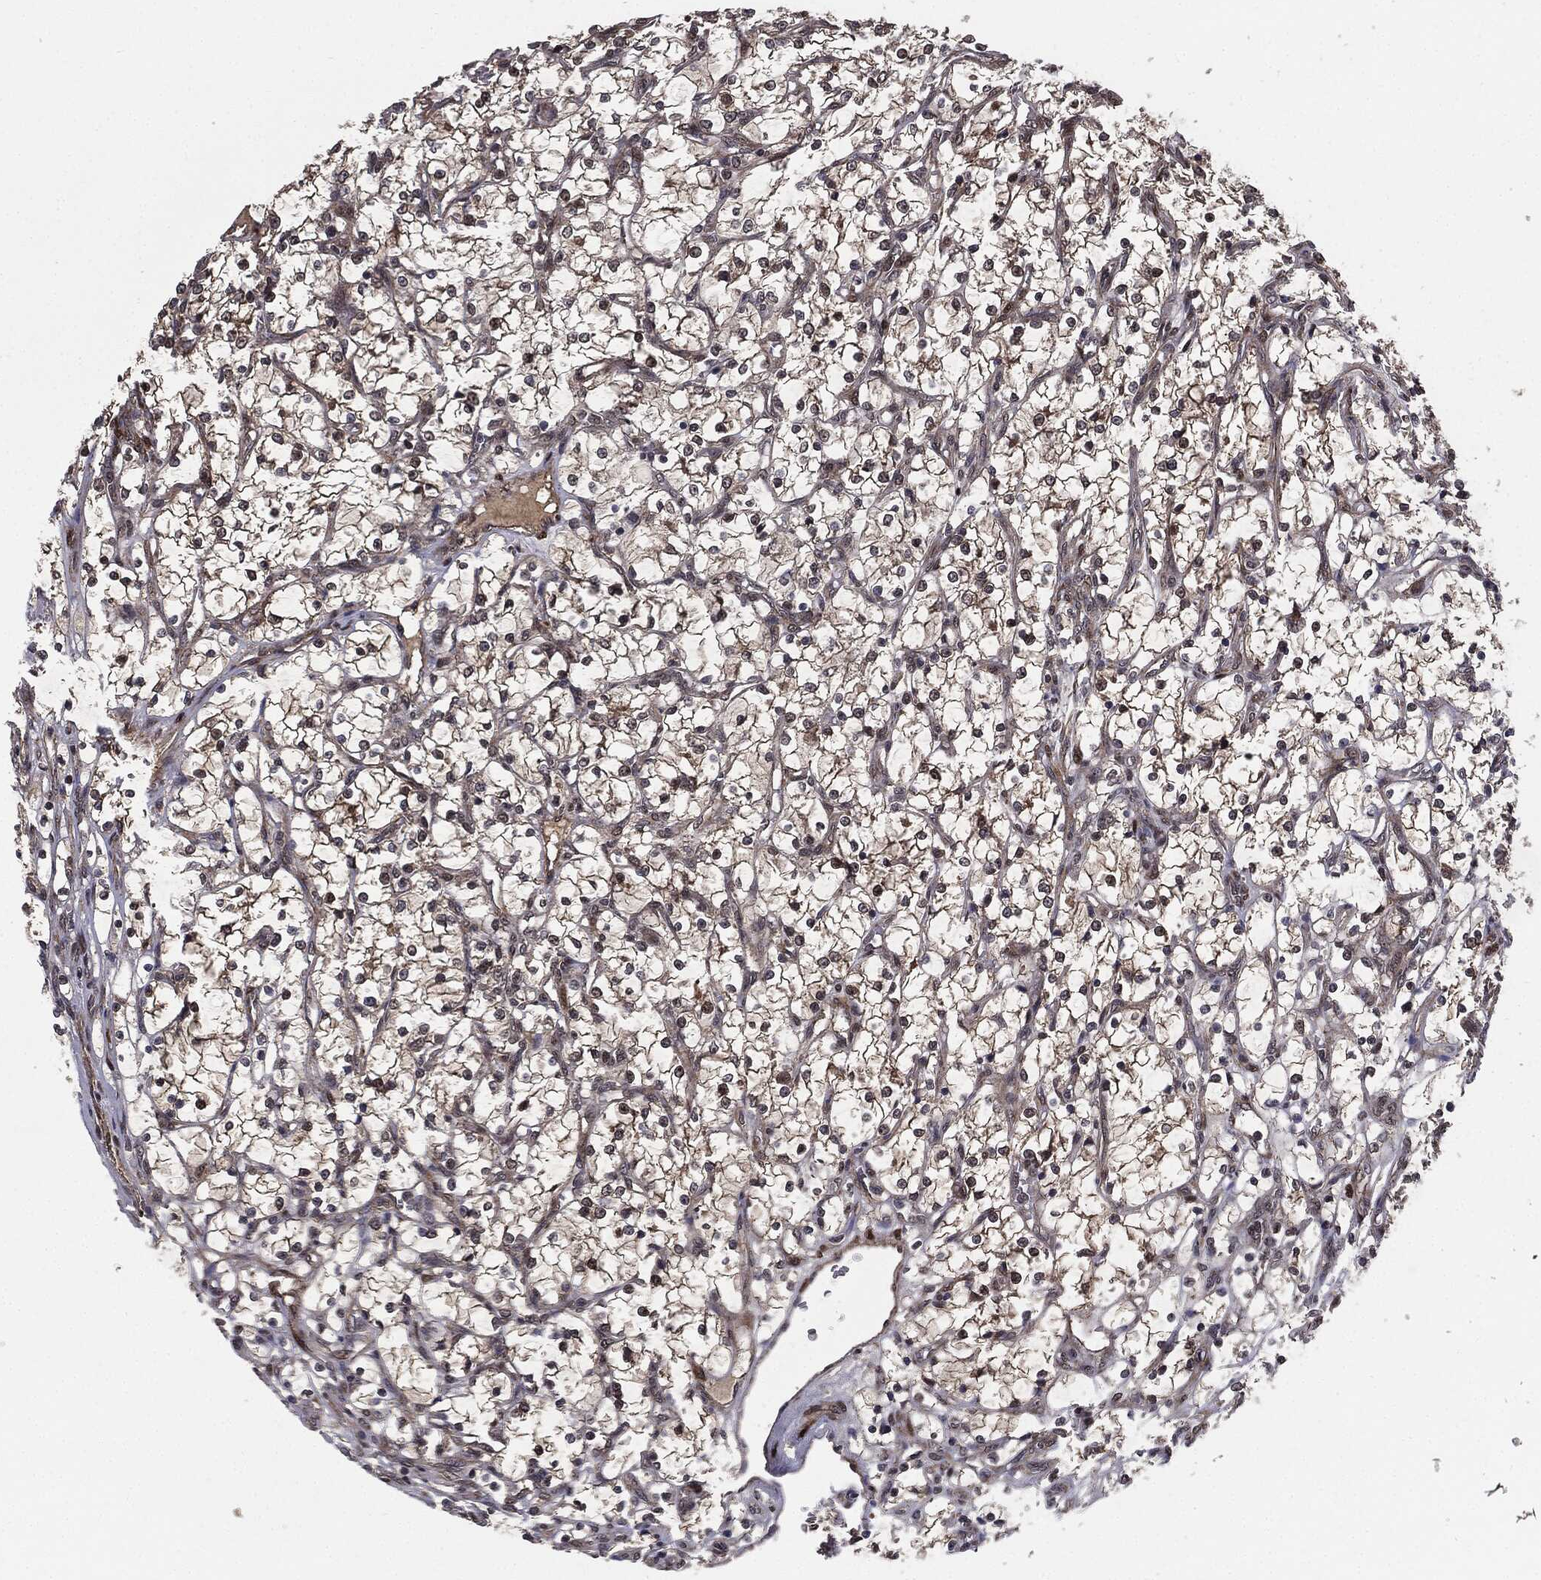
{"staining": {"intensity": "weak", "quantity": ">75%", "location": "cytoplasmic/membranous"}, "tissue": "renal cancer", "cell_type": "Tumor cells", "image_type": "cancer", "snomed": [{"axis": "morphology", "description": "Adenocarcinoma, NOS"}, {"axis": "topography", "description": "Kidney"}], "caption": "Immunohistochemistry (IHC) histopathology image of human renal cancer (adenocarcinoma) stained for a protein (brown), which demonstrates low levels of weak cytoplasmic/membranous positivity in about >75% of tumor cells.", "gene": "PTPA", "patient": {"sex": "female", "age": 69}}